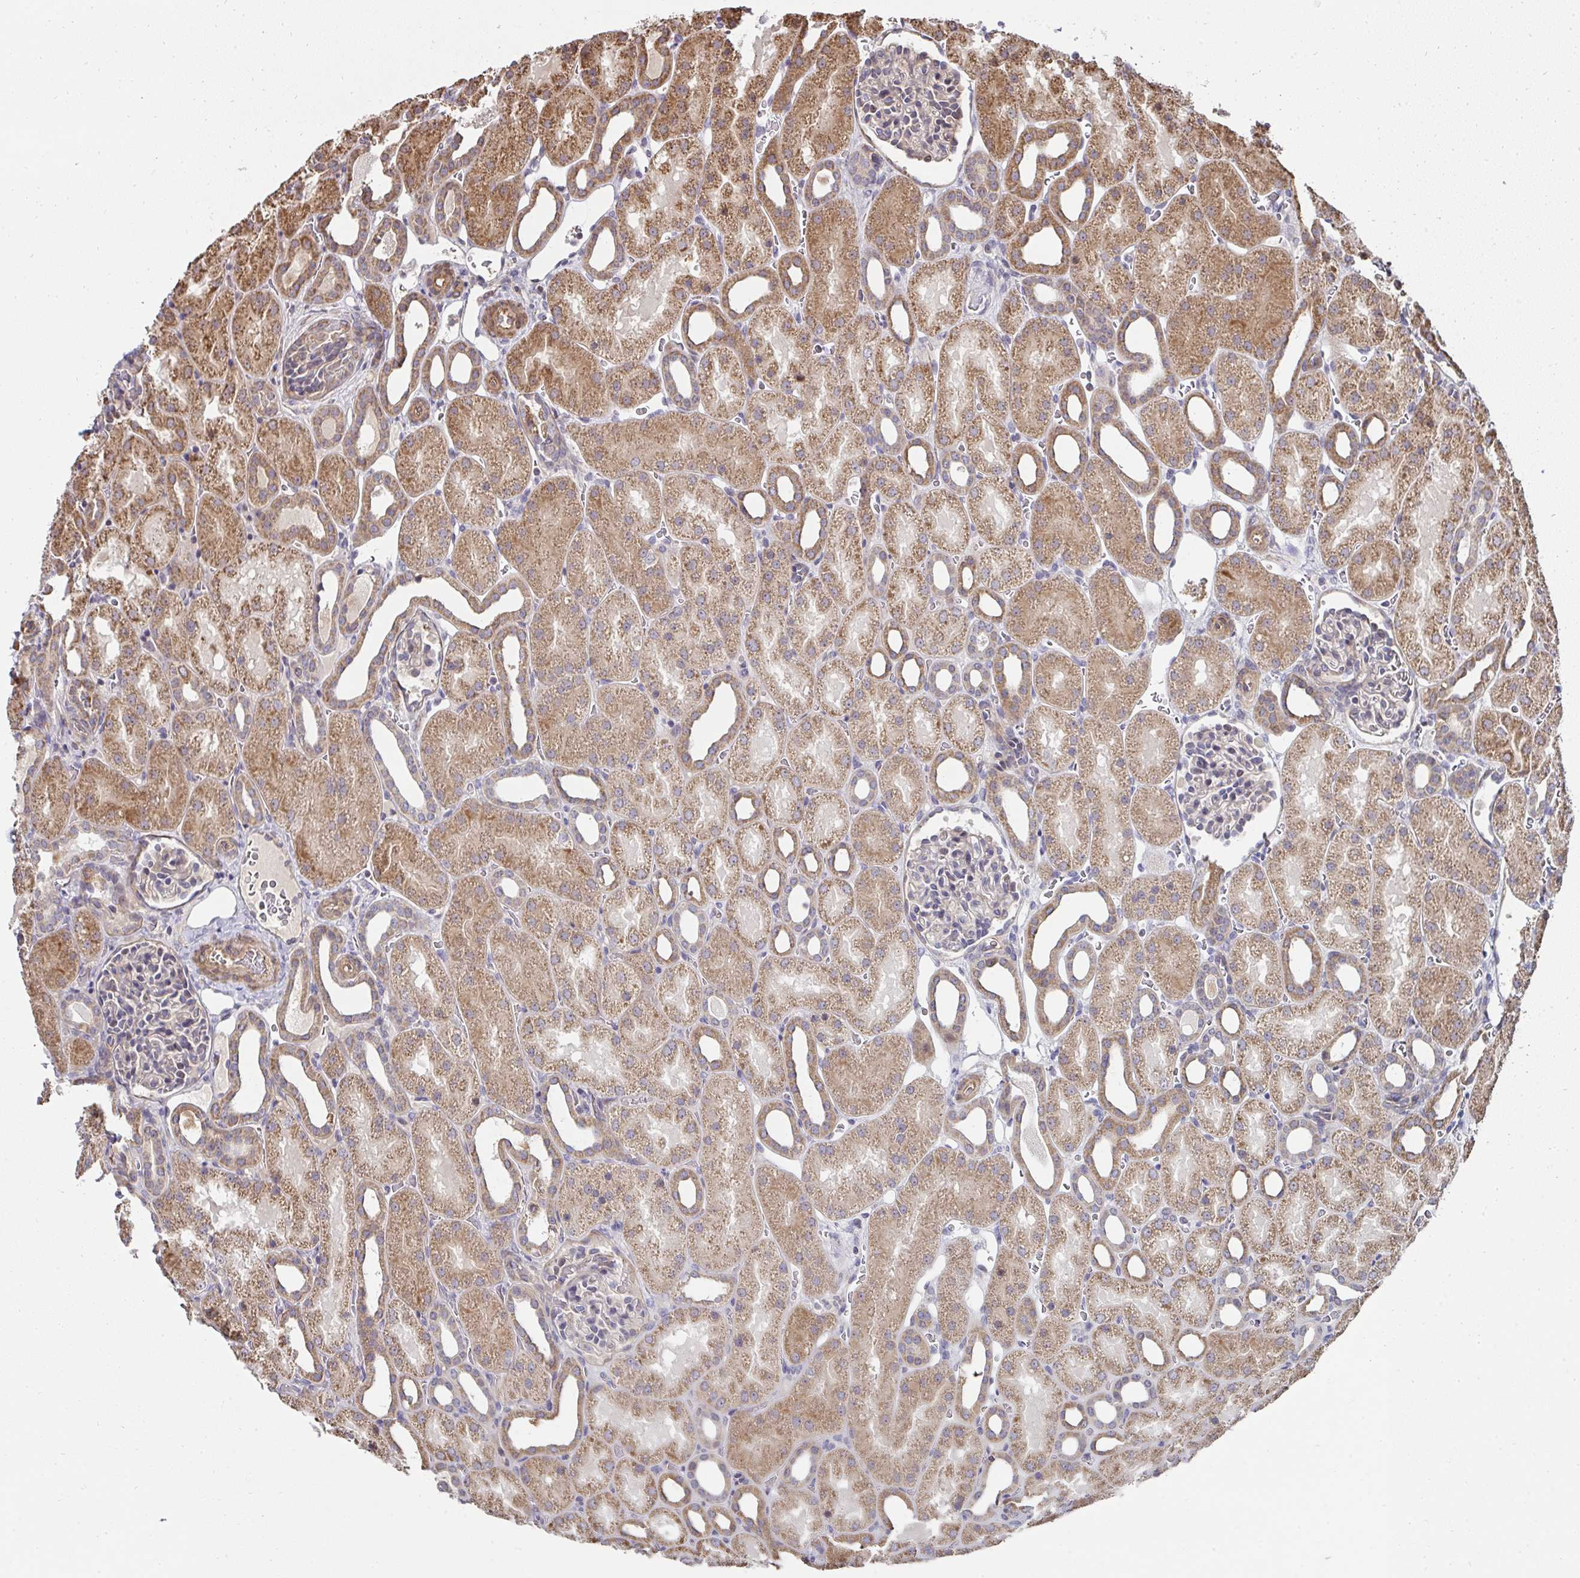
{"staining": {"intensity": "moderate", "quantity": "<25%", "location": "cytoplasmic/membranous"}, "tissue": "kidney", "cell_type": "Cells in glomeruli", "image_type": "normal", "snomed": [{"axis": "morphology", "description": "Normal tissue, NOS"}, {"axis": "topography", "description": "Kidney"}], "caption": "Protein staining of normal kidney reveals moderate cytoplasmic/membranous staining in about <25% of cells in glomeruli. (DAB = brown stain, brightfield microscopy at high magnification).", "gene": "AGTPBP1", "patient": {"sex": "male", "age": 2}}